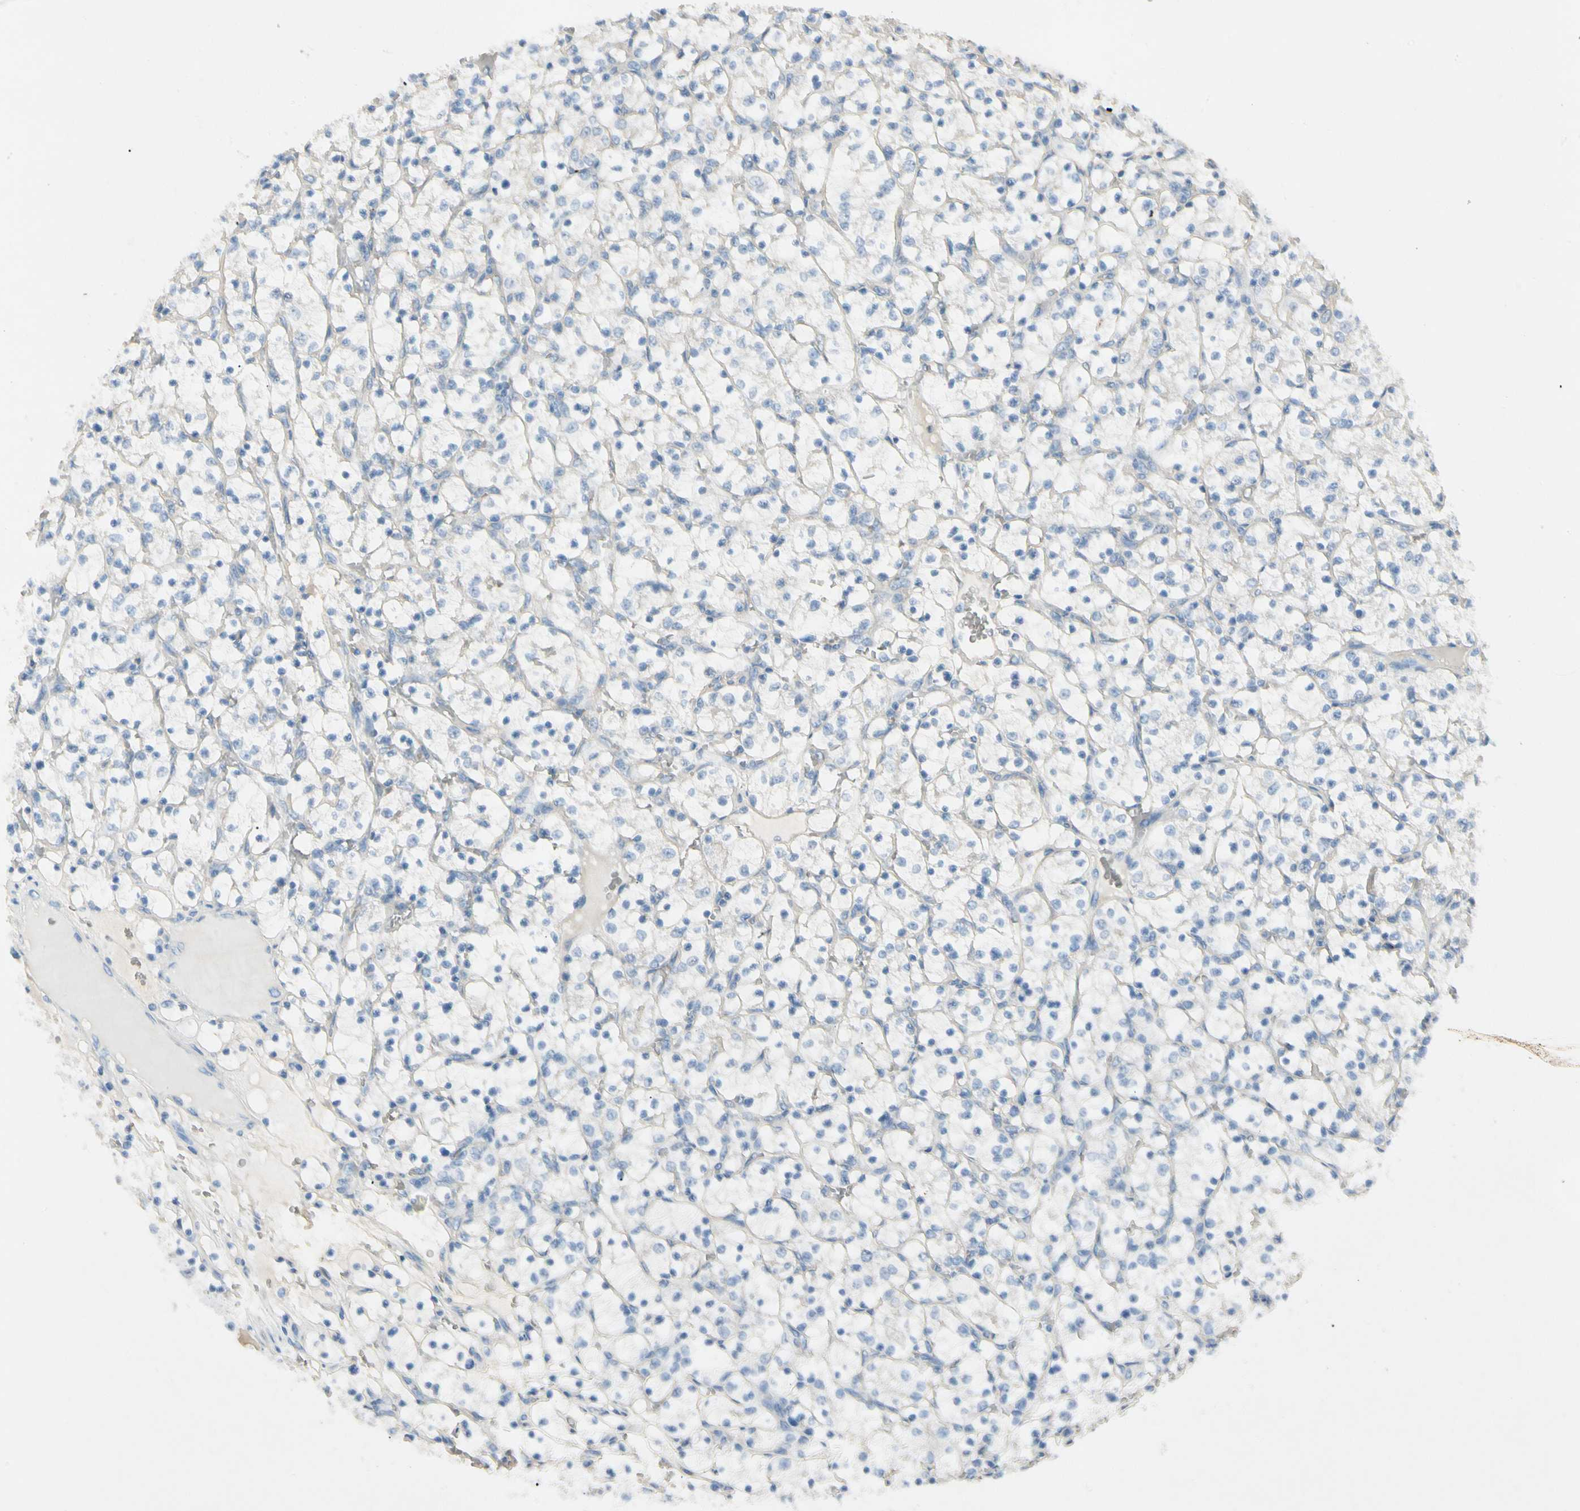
{"staining": {"intensity": "negative", "quantity": "none", "location": "none"}, "tissue": "renal cancer", "cell_type": "Tumor cells", "image_type": "cancer", "snomed": [{"axis": "morphology", "description": "Adenocarcinoma, NOS"}, {"axis": "topography", "description": "Kidney"}], "caption": "Immunohistochemistry of human renal cancer (adenocarcinoma) demonstrates no expression in tumor cells. (IHC, brightfield microscopy, high magnification).", "gene": "CCL4", "patient": {"sex": "female", "age": 69}}